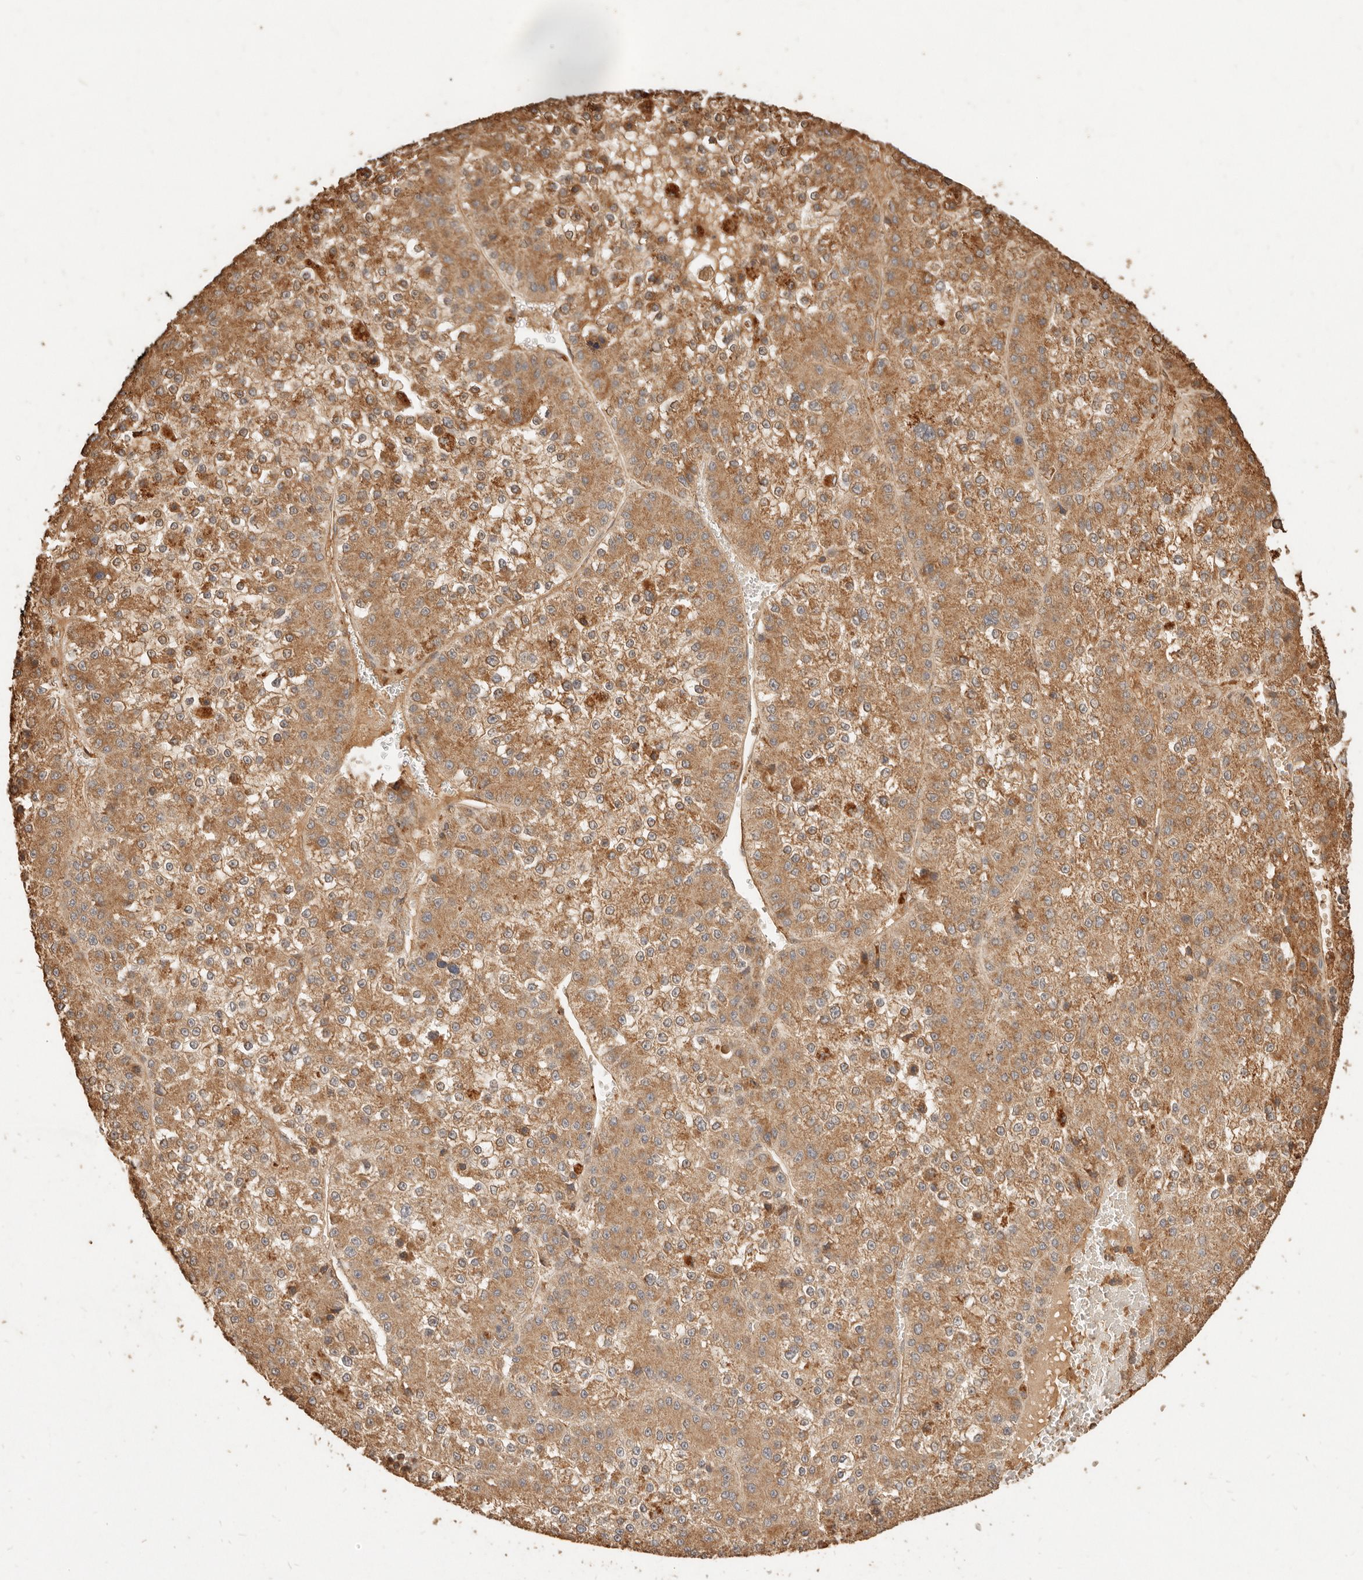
{"staining": {"intensity": "moderate", "quantity": ">75%", "location": "cytoplasmic/membranous"}, "tissue": "liver cancer", "cell_type": "Tumor cells", "image_type": "cancer", "snomed": [{"axis": "morphology", "description": "Carcinoma, Hepatocellular, NOS"}, {"axis": "topography", "description": "Liver"}], "caption": "Moderate cytoplasmic/membranous staining is appreciated in approximately >75% of tumor cells in liver cancer. Using DAB (3,3'-diaminobenzidine) (brown) and hematoxylin (blue) stains, captured at high magnification using brightfield microscopy.", "gene": "FAM180B", "patient": {"sex": "female", "age": 73}}